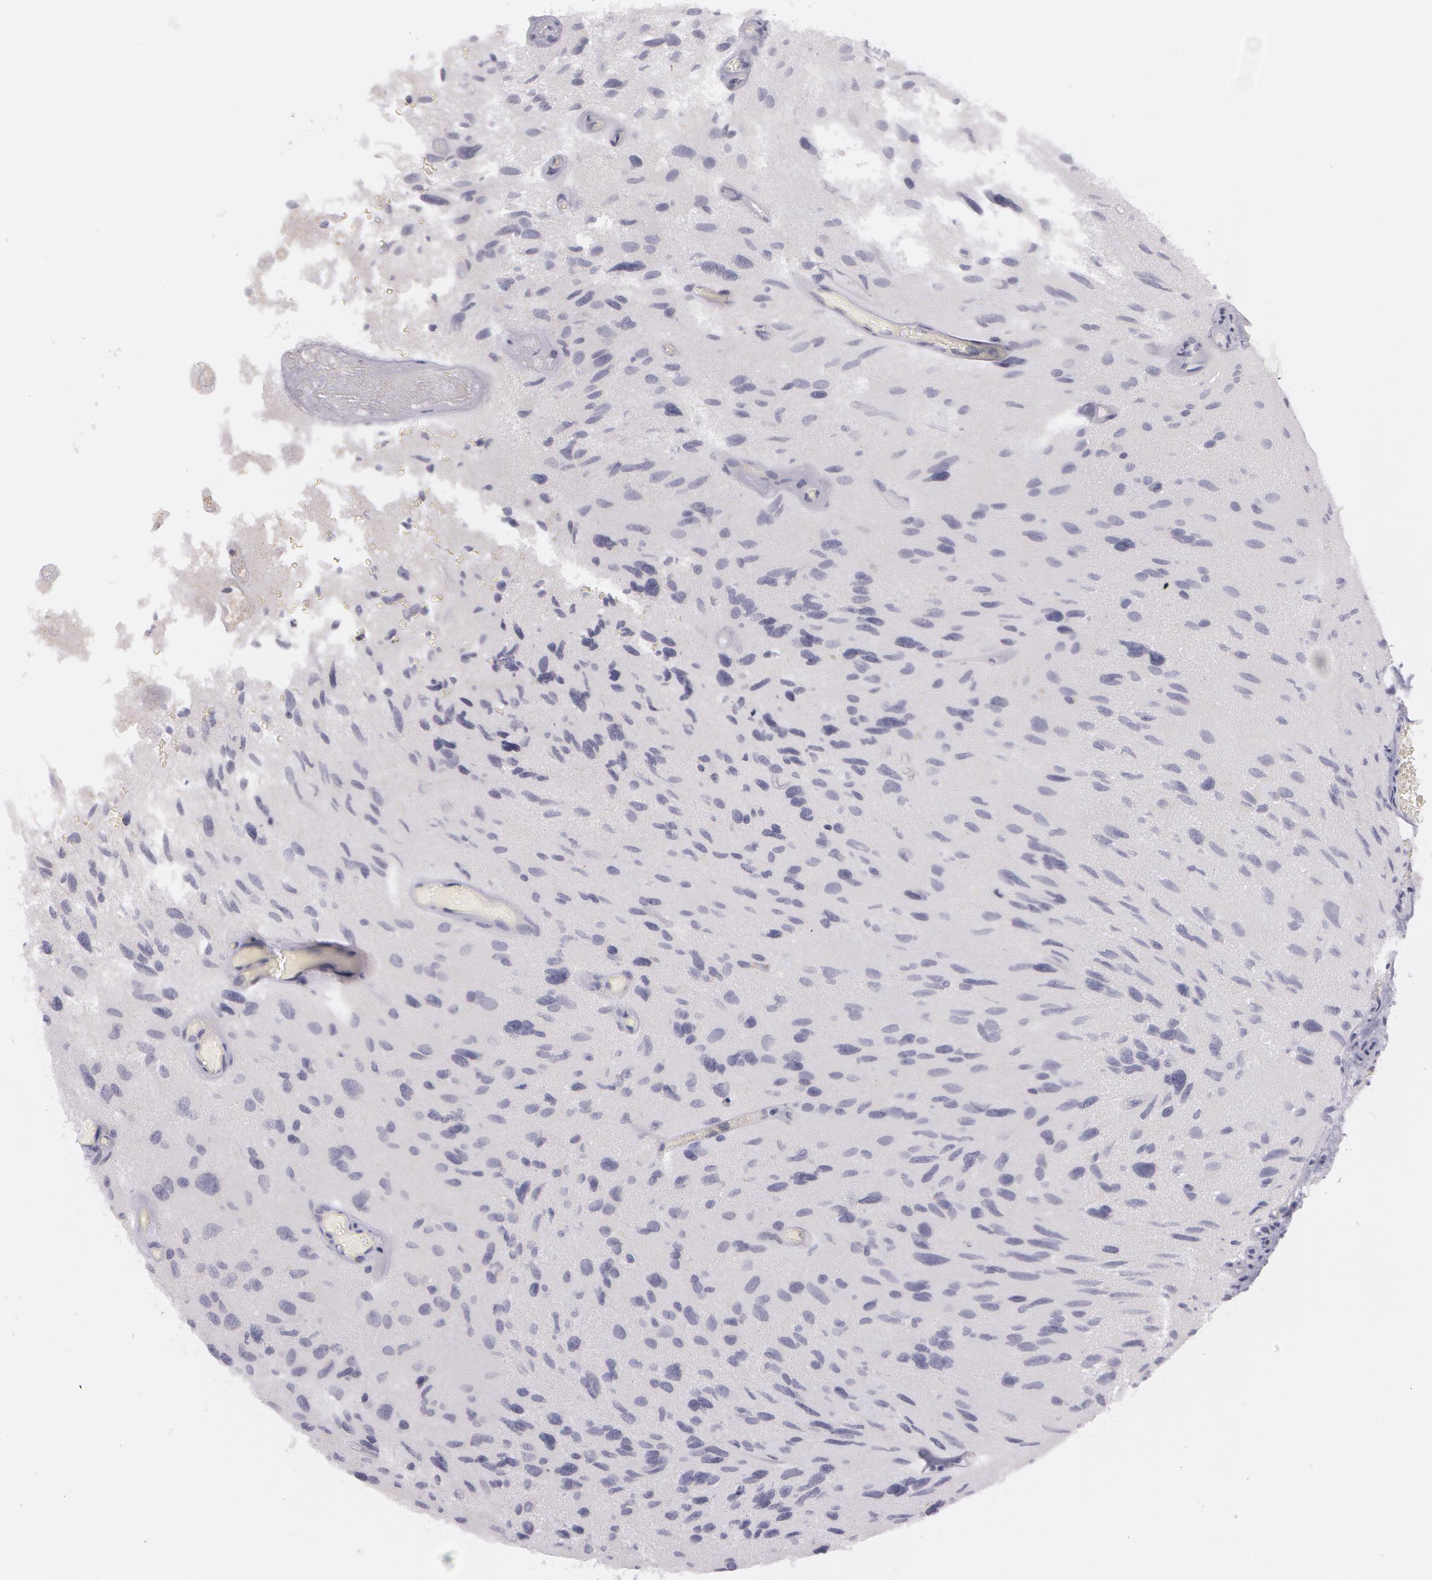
{"staining": {"intensity": "negative", "quantity": "none", "location": "none"}, "tissue": "glioma", "cell_type": "Tumor cells", "image_type": "cancer", "snomed": [{"axis": "morphology", "description": "Glioma, malignant, High grade"}, {"axis": "topography", "description": "Brain"}], "caption": "Micrograph shows no significant protein staining in tumor cells of high-grade glioma (malignant). (DAB (3,3'-diaminobenzidine) IHC with hematoxylin counter stain).", "gene": "IL1RN", "patient": {"sex": "male", "age": 69}}